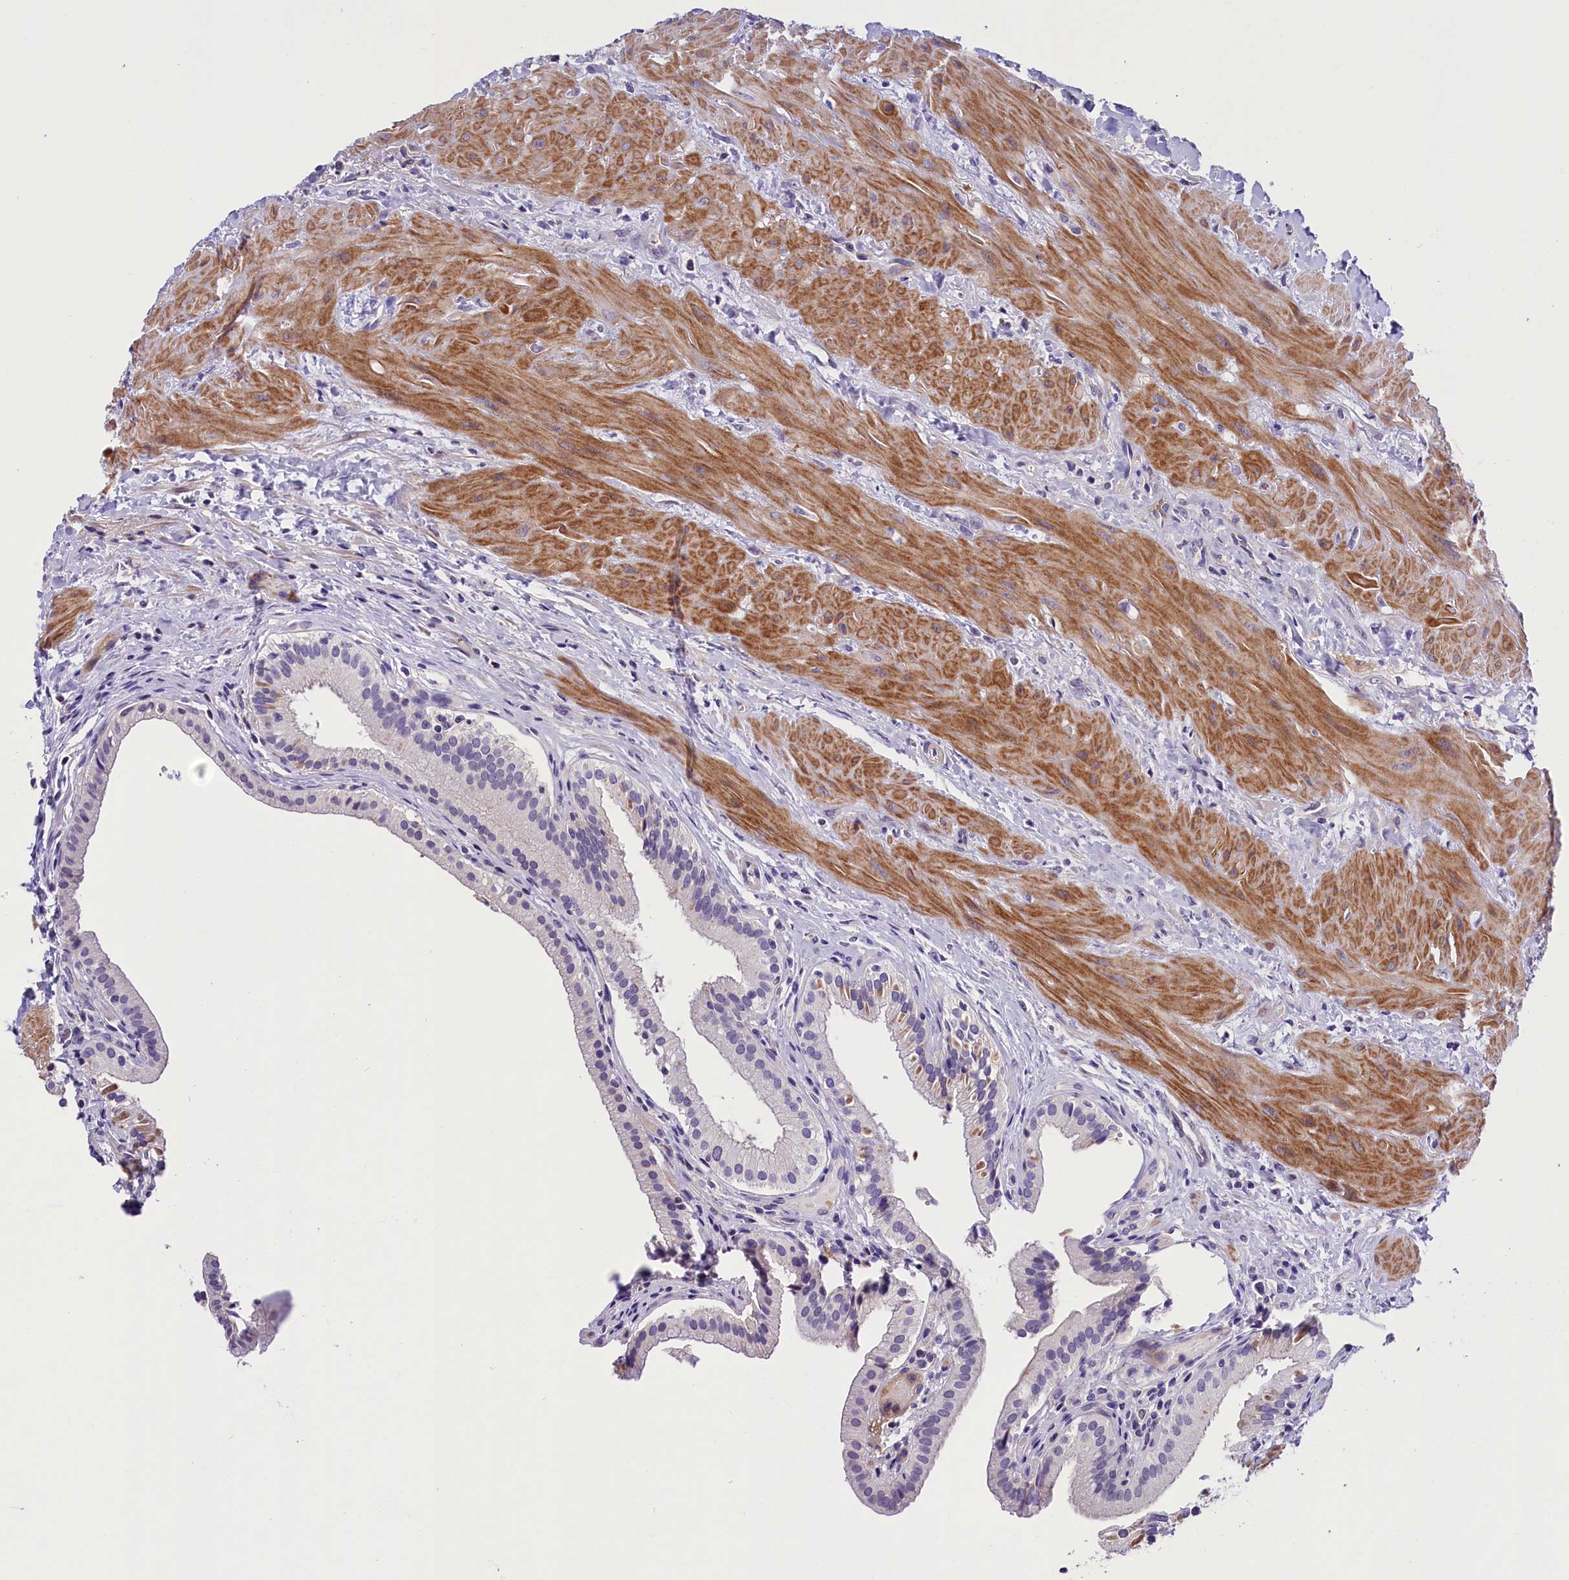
{"staining": {"intensity": "negative", "quantity": "none", "location": "none"}, "tissue": "gallbladder", "cell_type": "Glandular cells", "image_type": "normal", "snomed": [{"axis": "morphology", "description": "Normal tissue, NOS"}, {"axis": "topography", "description": "Gallbladder"}], "caption": "The immunohistochemistry (IHC) photomicrograph has no significant expression in glandular cells of gallbladder. The staining is performed using DAB (3,3'-diaminobenzidine) brown chromogen with nuclei counter-stained in using hematoxylin.", "gene": "MEX3B", "patient": {"sex": "male", "age": 24}}